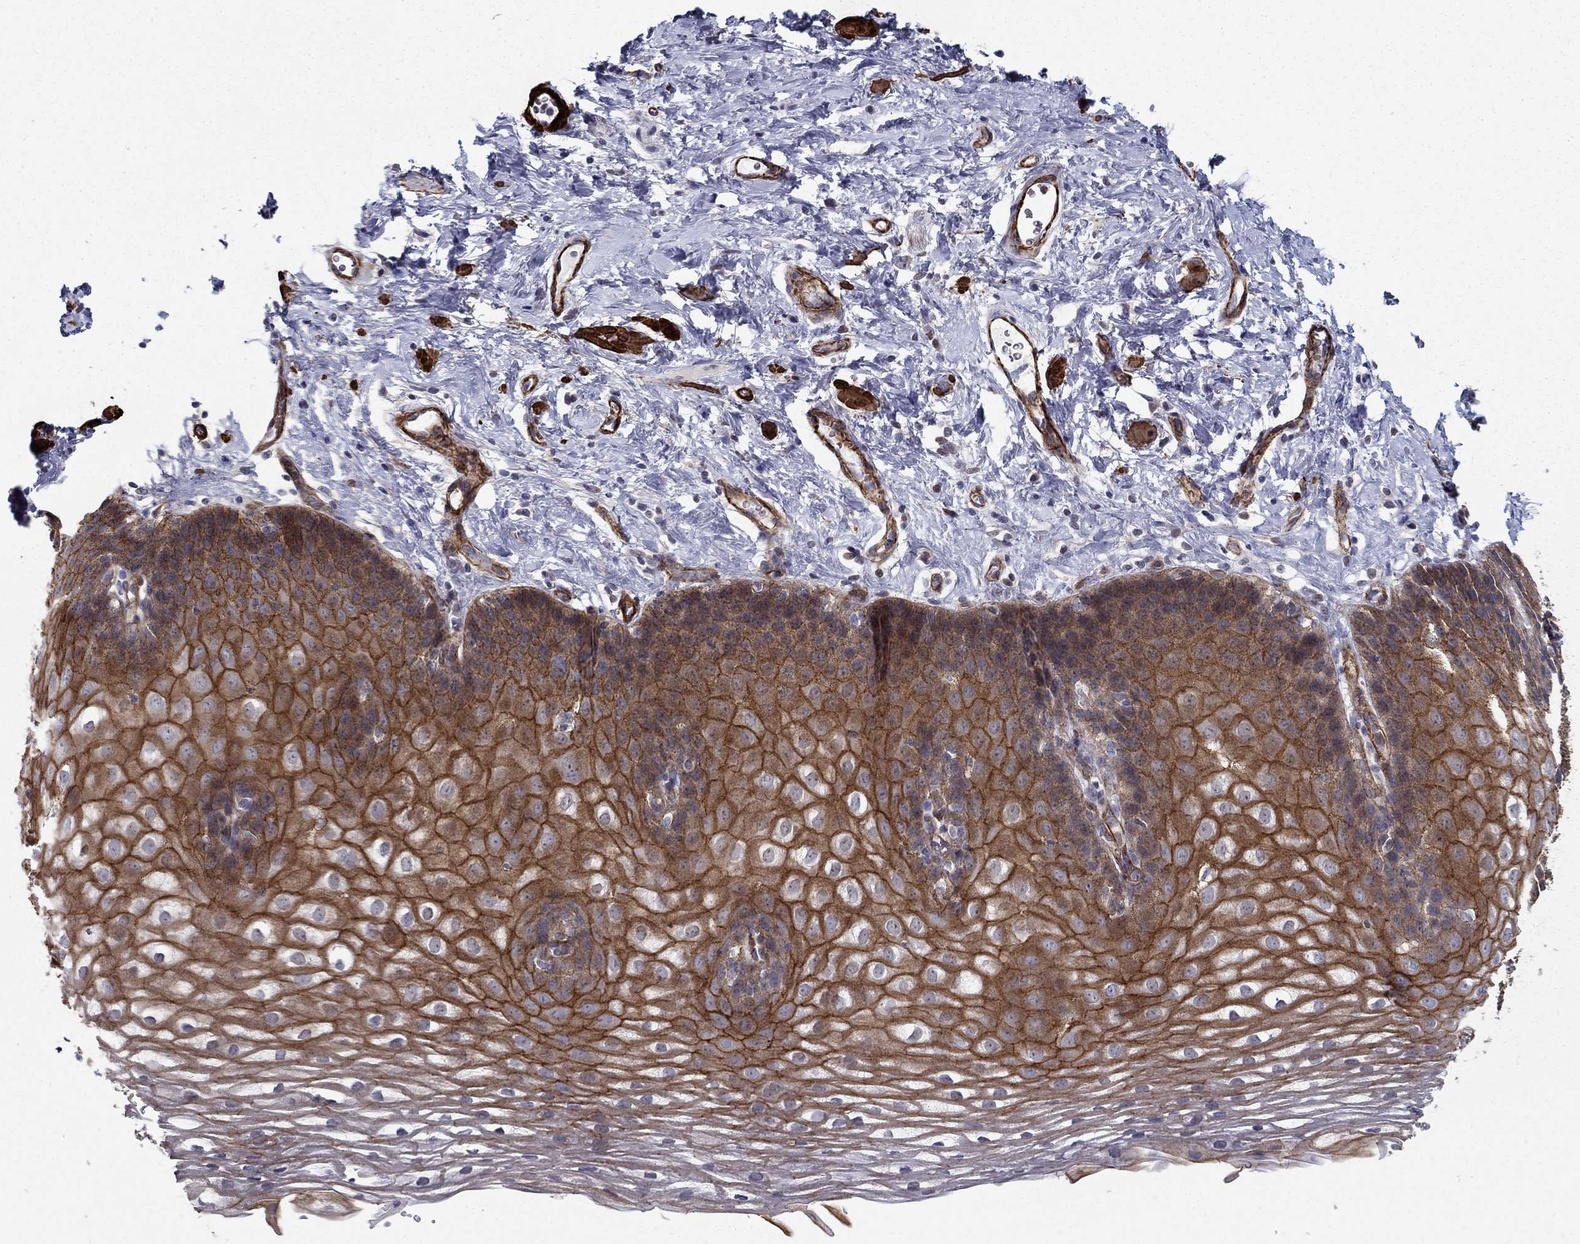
{"staining": {"intensity": "strong", "quantity": ">75%", "location": "cytoplasmic/membranous"}, "tissue": "esophagus", "cell_type": "Squamous epithelial cells", "image_type": "normal", "snomed": [{"axis": "morphology", "description": "Normal tissue, NOS"}, {"axis": "topography", "description": "Esophagus"}], "caption": "A high amount of strong cytoplasmic/membranous expression is present in approximately >75% of squamous epithelial cells in normal esophagus.", "gene": "KRBA1", "patient": {"sex": "male", "age": 64}}